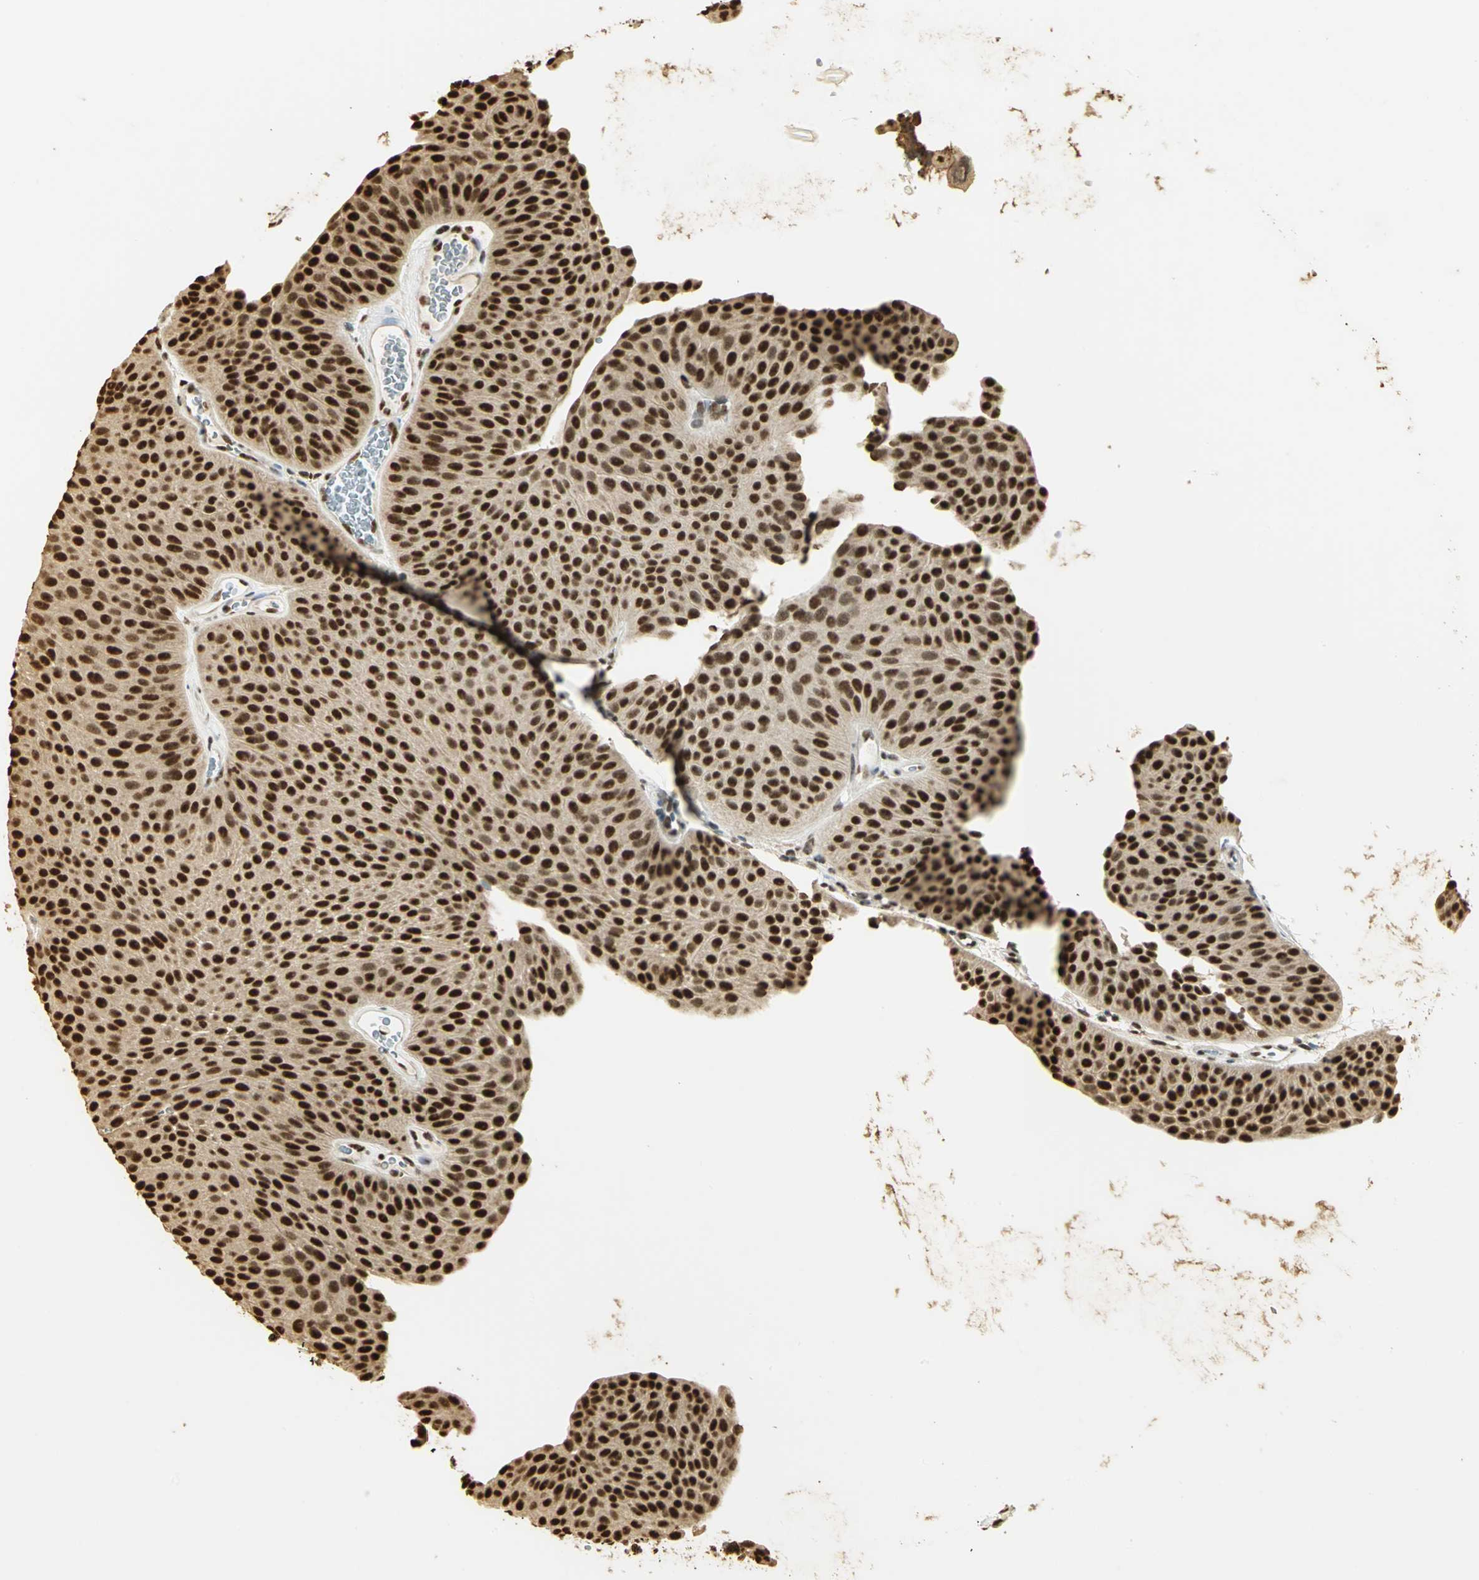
{"staining": {"intensity": "strong", "quantity": ">75%", "location": "cytoplasmic/membranous,nuclear"}, "tissue": "urothelial cancer", "cell_type": "Tumor cells", "image_type": "cancer", "snomed": [{"axis": "morphology", "description": "Urothelial carcinoma, Low grade"}, {"axis": "topography", "description": "Urinary bladder"}], "caption": "This image shows urothelial cancer stained with IHC to label a protein in brown. The cytoplasmic/membranous and nuclear of tumor cells show strong positivity for the protein. Nuclei are counter-stained blue.", "gene": "SET", "patient": {"sex": "female", "age": 60}}